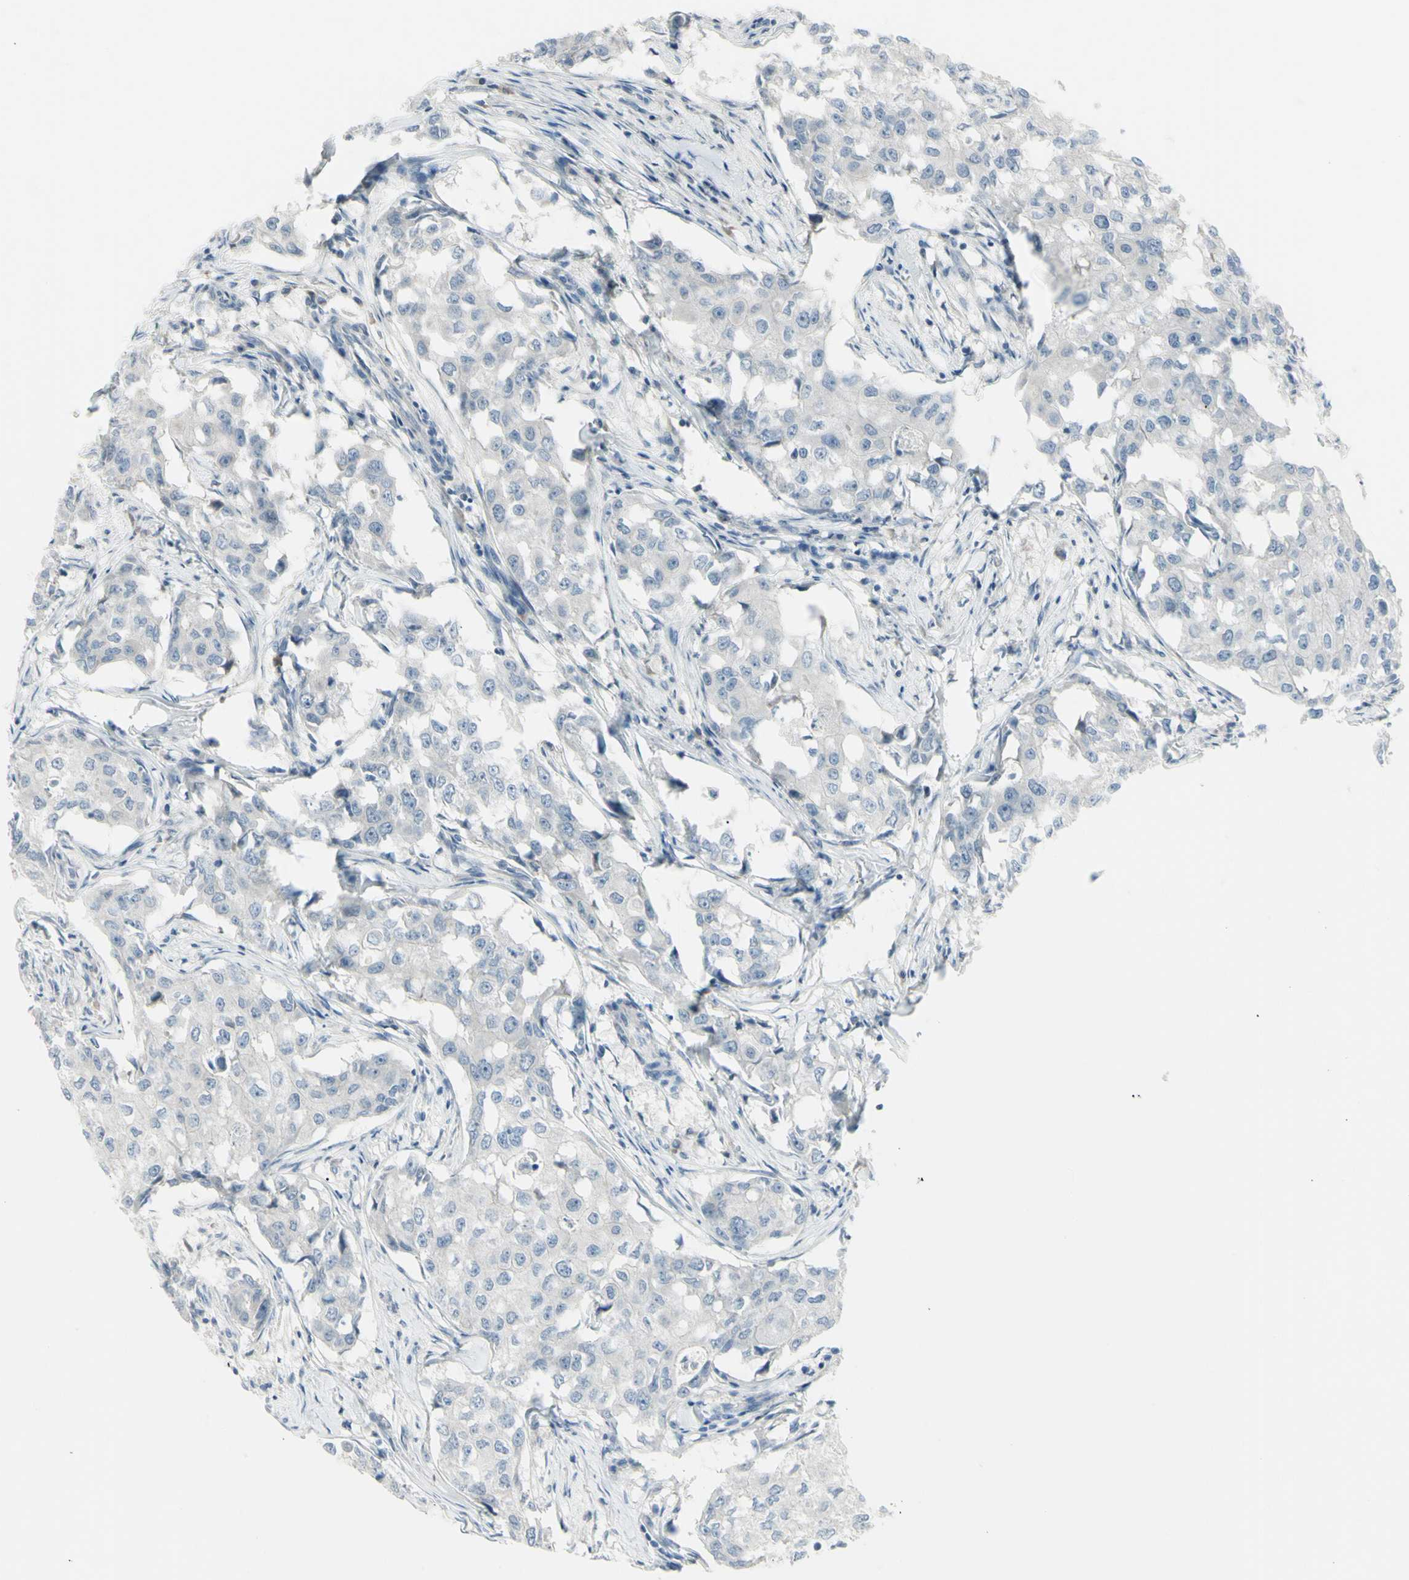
{"staining": {"intensity": "negative", "quantity": "none", "location": "none"}, "tissue": "breast cancer", "cell_type": "Tumor cells", "image_type": "cancer", "snomed": [{"axis": "morphology", "description": "Duct carcinoma"}, {"axis": "topography", "description": "Breast"}], "caption": "Intraductal carcinoma (breast) was stained to show a protein in brown. There is no significant positivity in tumor cells.", "gene": "SH3GL2", "patient": {"sex": "female", "age": 27}}